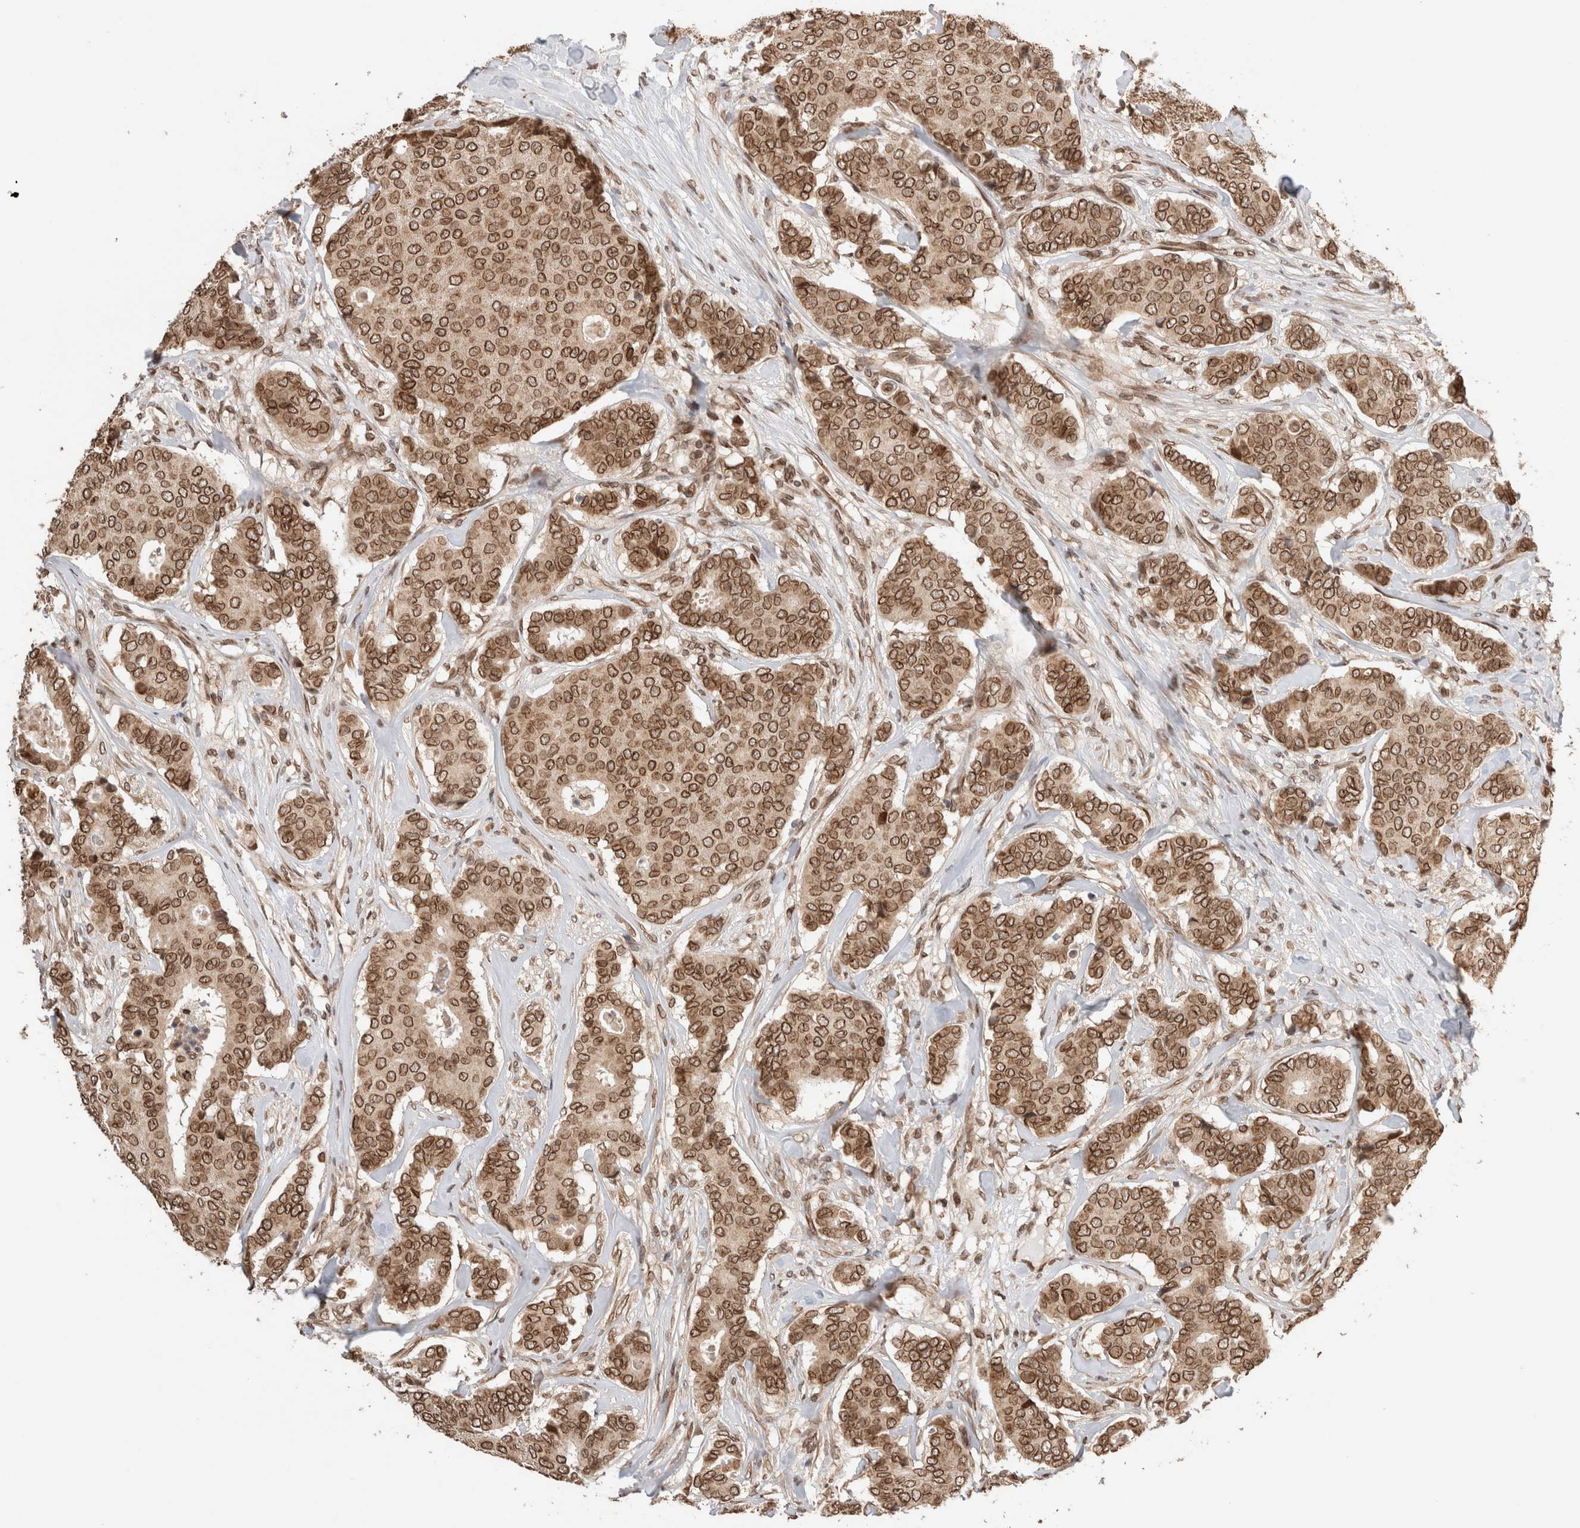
{"staining": {"intensity": "strong", "quantity": ">75%", "location": "cytoplasmic/membranous,nuclear"}, "tissue": "breast cancer", "cell_type": "Tumor cells", "image_type": "cancer", "snomed": [{"axis": "morphology", "description": "Duct carcinoma"}, {"axis": "topography", "description": "Breast"}], "caption": "Approximately >75% of tumor cells in breast invasive ductal carcinoma demonstrate strong cytoplasmic/membranous and nuclear protein staining as visualized by brown immunohistochemical staining.", "gene": "TPR", "patient": {"sex": "female", "age": 75}}